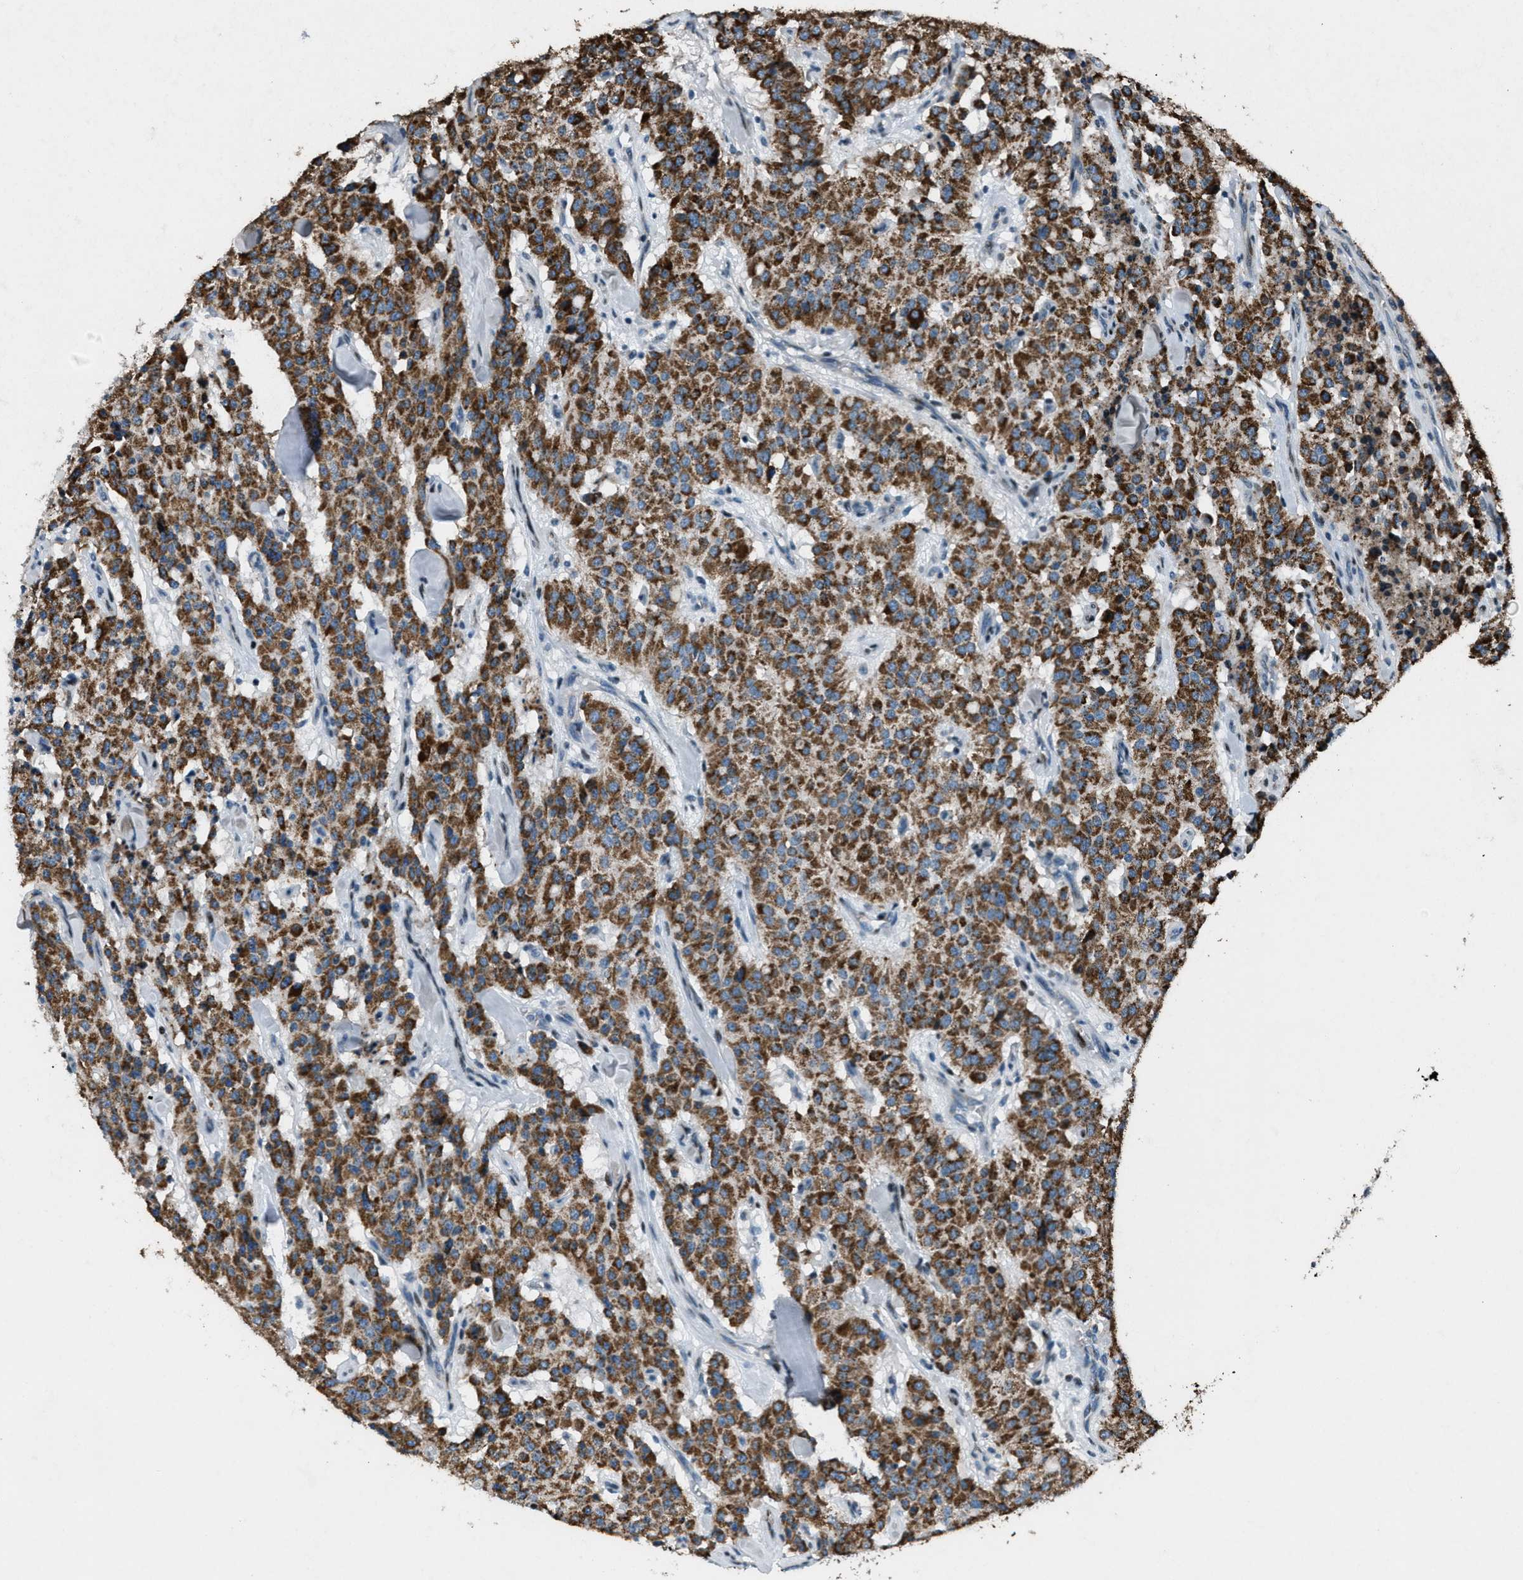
{"staining": {"intensity": "strong", "quantity": ">75%", "location": "cytoplasmic/membranous"}, "tissue": "carcinoid", "cell_type": "Tumor cells", "image_type": "cancer", "snomed": [{"axis": "morphology", "description": "Carcinoid, malignant, NOS"}, {"axis": "topography", "description": "Lung"}], "caption": "Approximately >75% of tumor cells in human carcinoid reveal strong cytoplasmic/membranous protein expression as visualized by brown immunohistochemical staining.", "gene": "GPC6", "patient": {"sex": "male", "age": 30}}